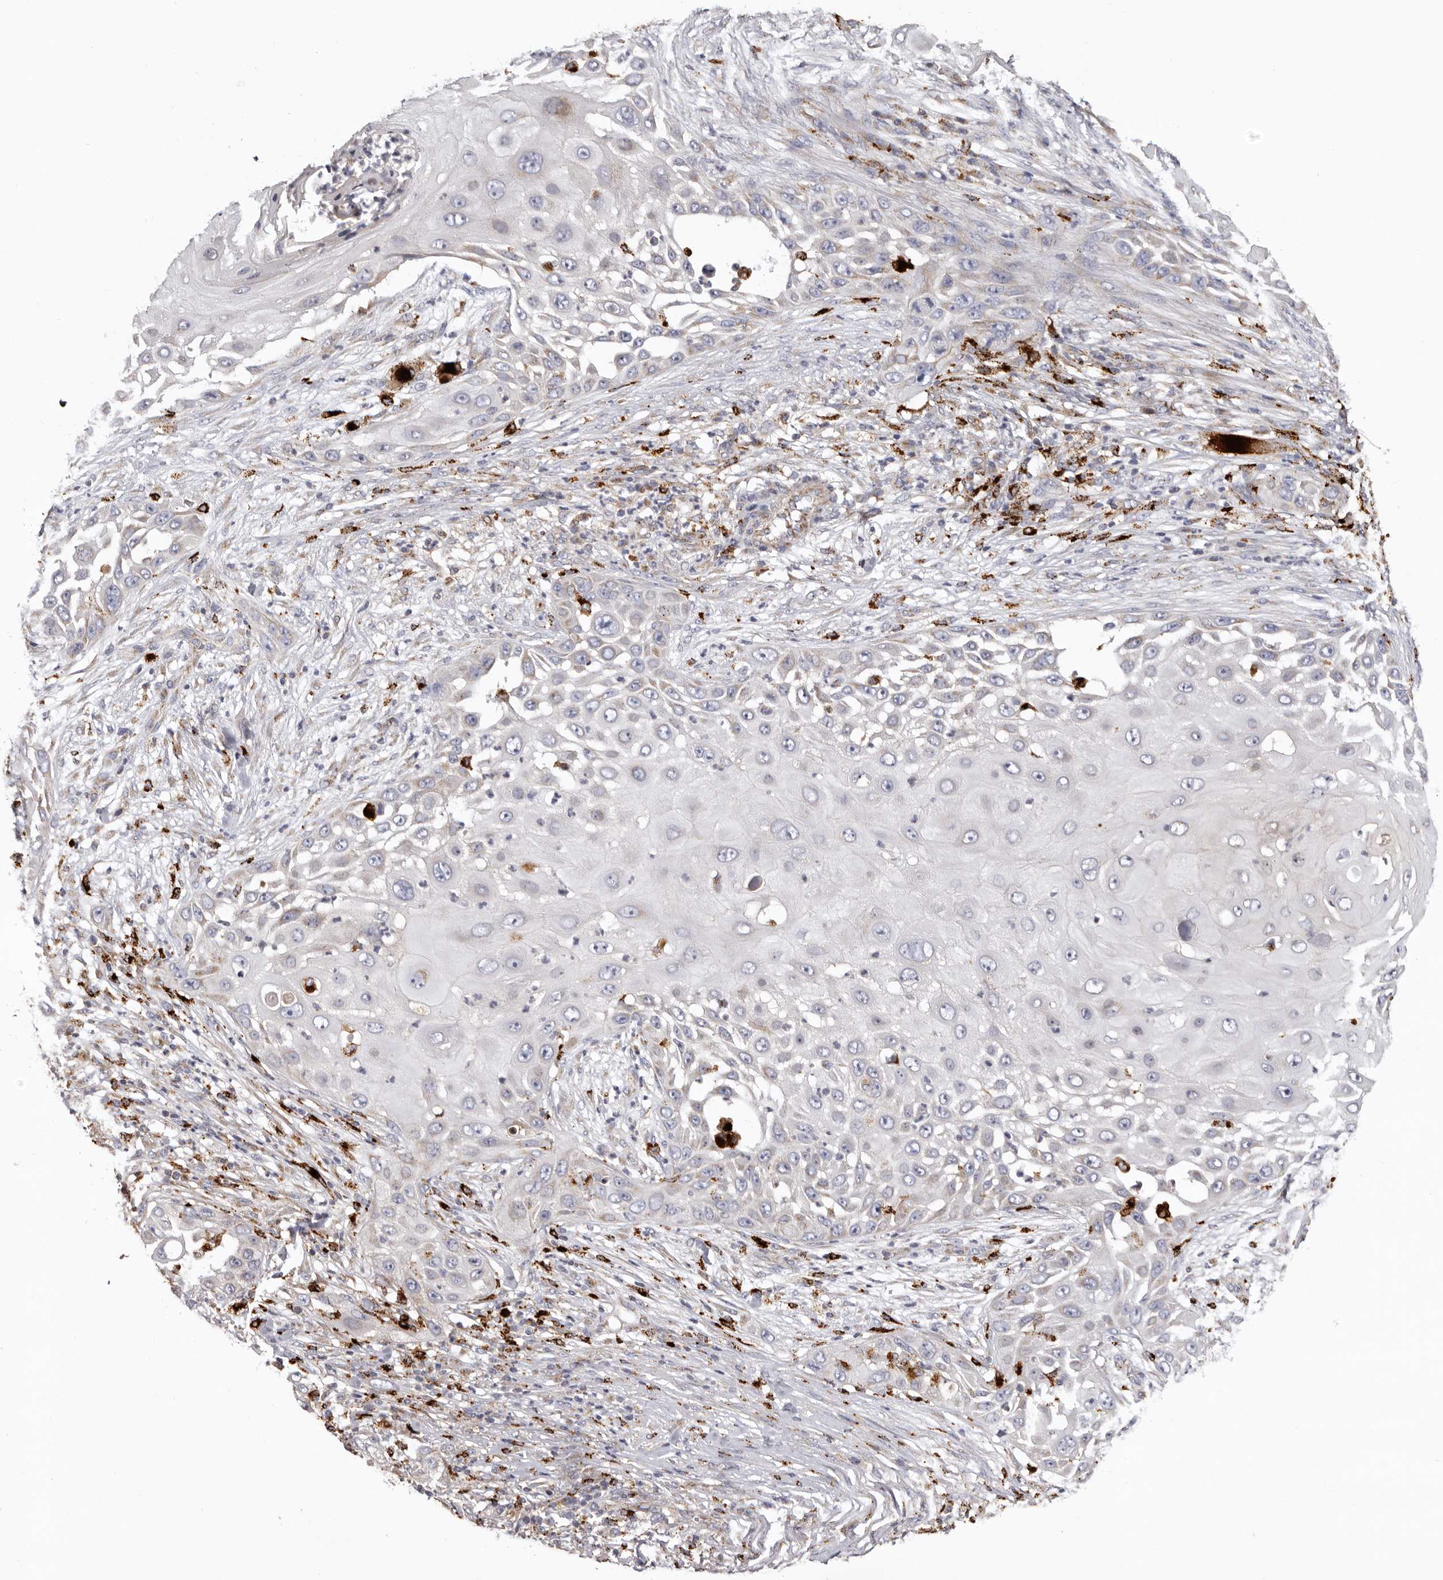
{"staining": {"intensity": "negative", "quantity": "none", "location": "none"}, "tissue": "skin cancer", "cell_type": "Tumor cells", "image_type": "cancer", "snomed": [{"axis": "morphology", "description": "Squamous cell carcinoma, NOS"}, {"axis": "topography", "description": "Skin"}], "caption": "Squamous cell carcinoma (skin) stained for a protein using IHC exhibits no staining tumor cells.", "gene": "MECR", "patient": {"sex": "female", "age": 44}}